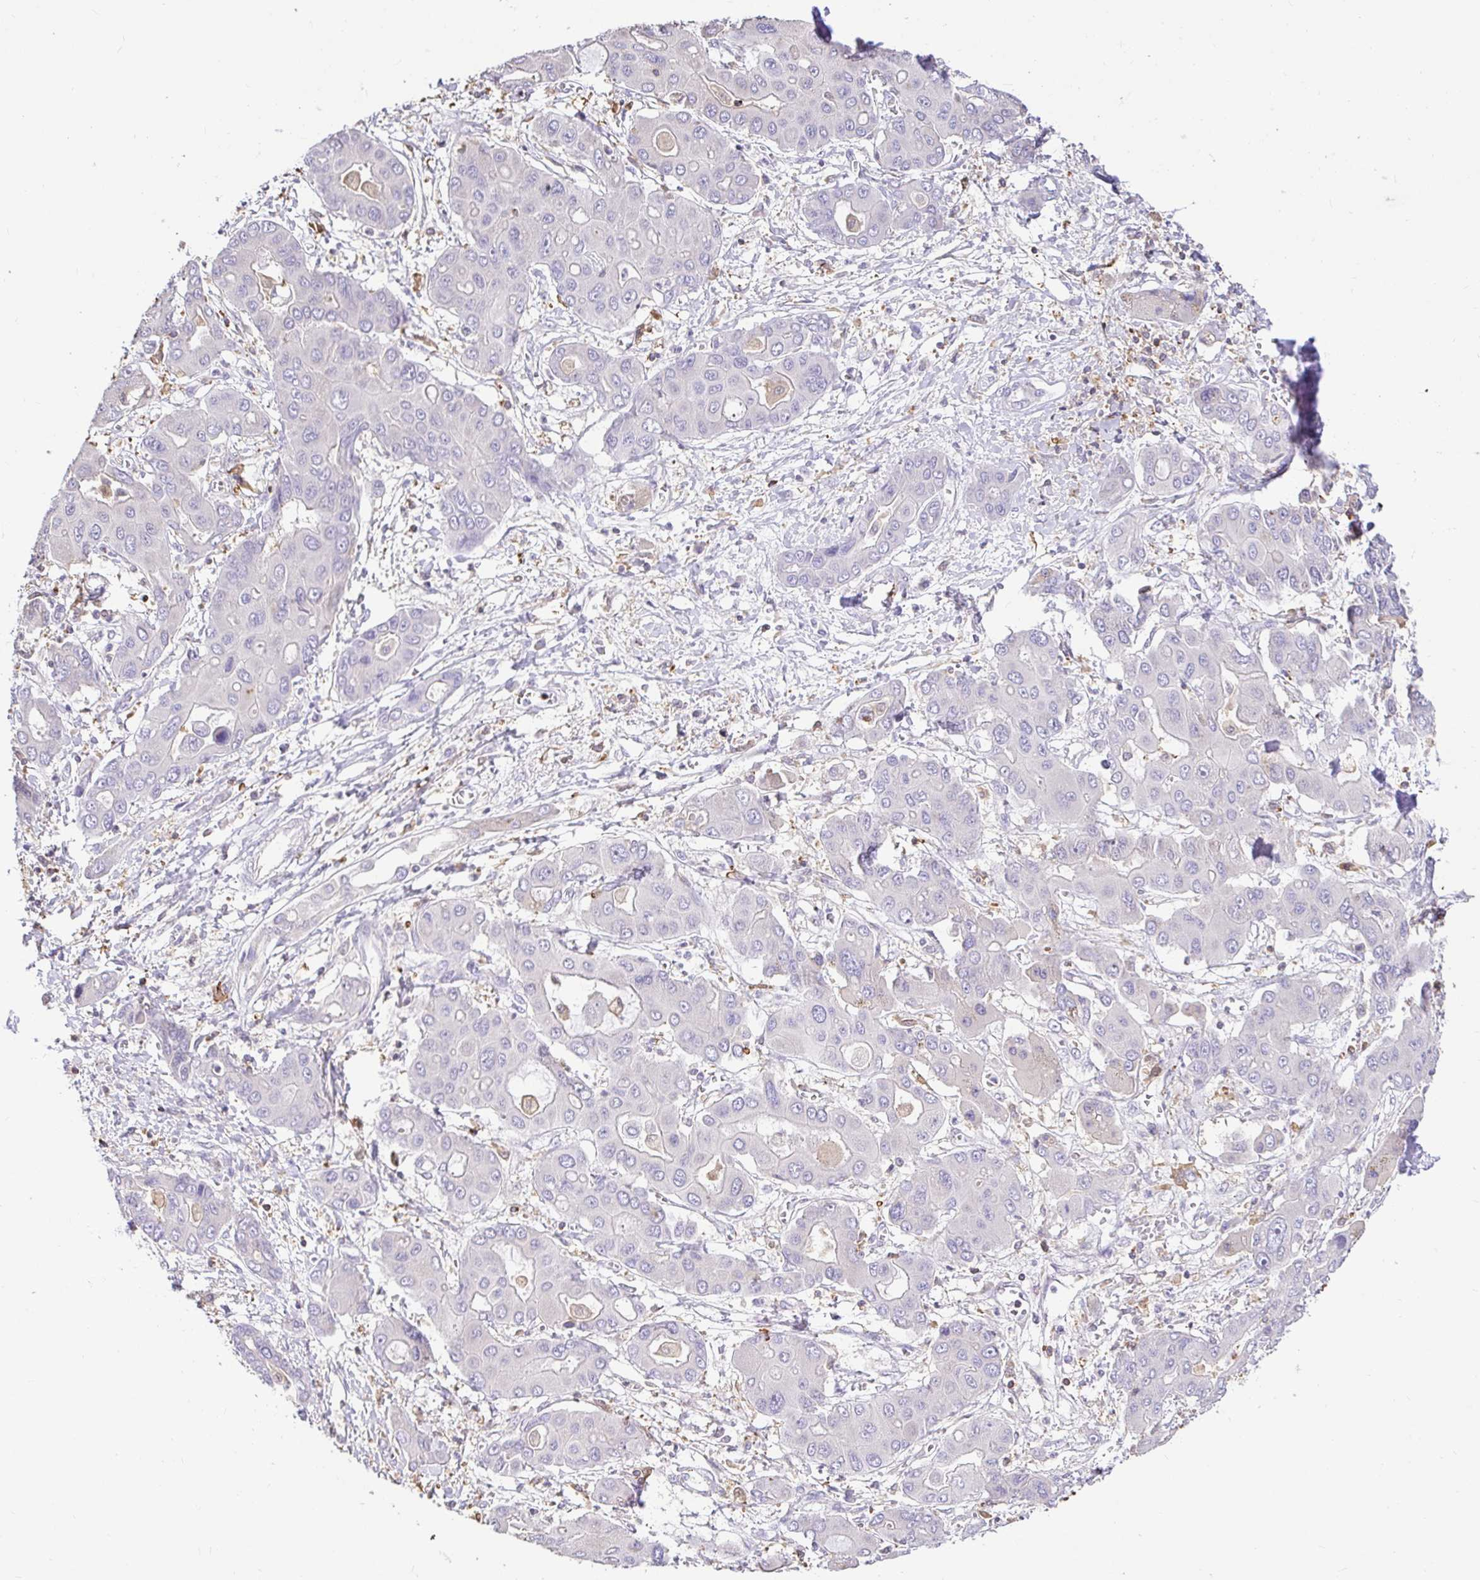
{"staining": {"intensity": "negative", "quantity": "none", "location": "none"}, "tissue": "liver cancer", "cell_type": "Tumor cells", "image_type": "cancer", "snomed": [{"axis": "morphology", "description": "Cholangiocarcinoma"}, {"axis": "topography", "description": "Liver"}], "caption": "Immunohistochemical staining of human liver cancer (cholangiocarcinoma) displays no significant expression in tumor cells.", "gene": "SKAP1", "patient": {"sex": "male", "age": 67}}